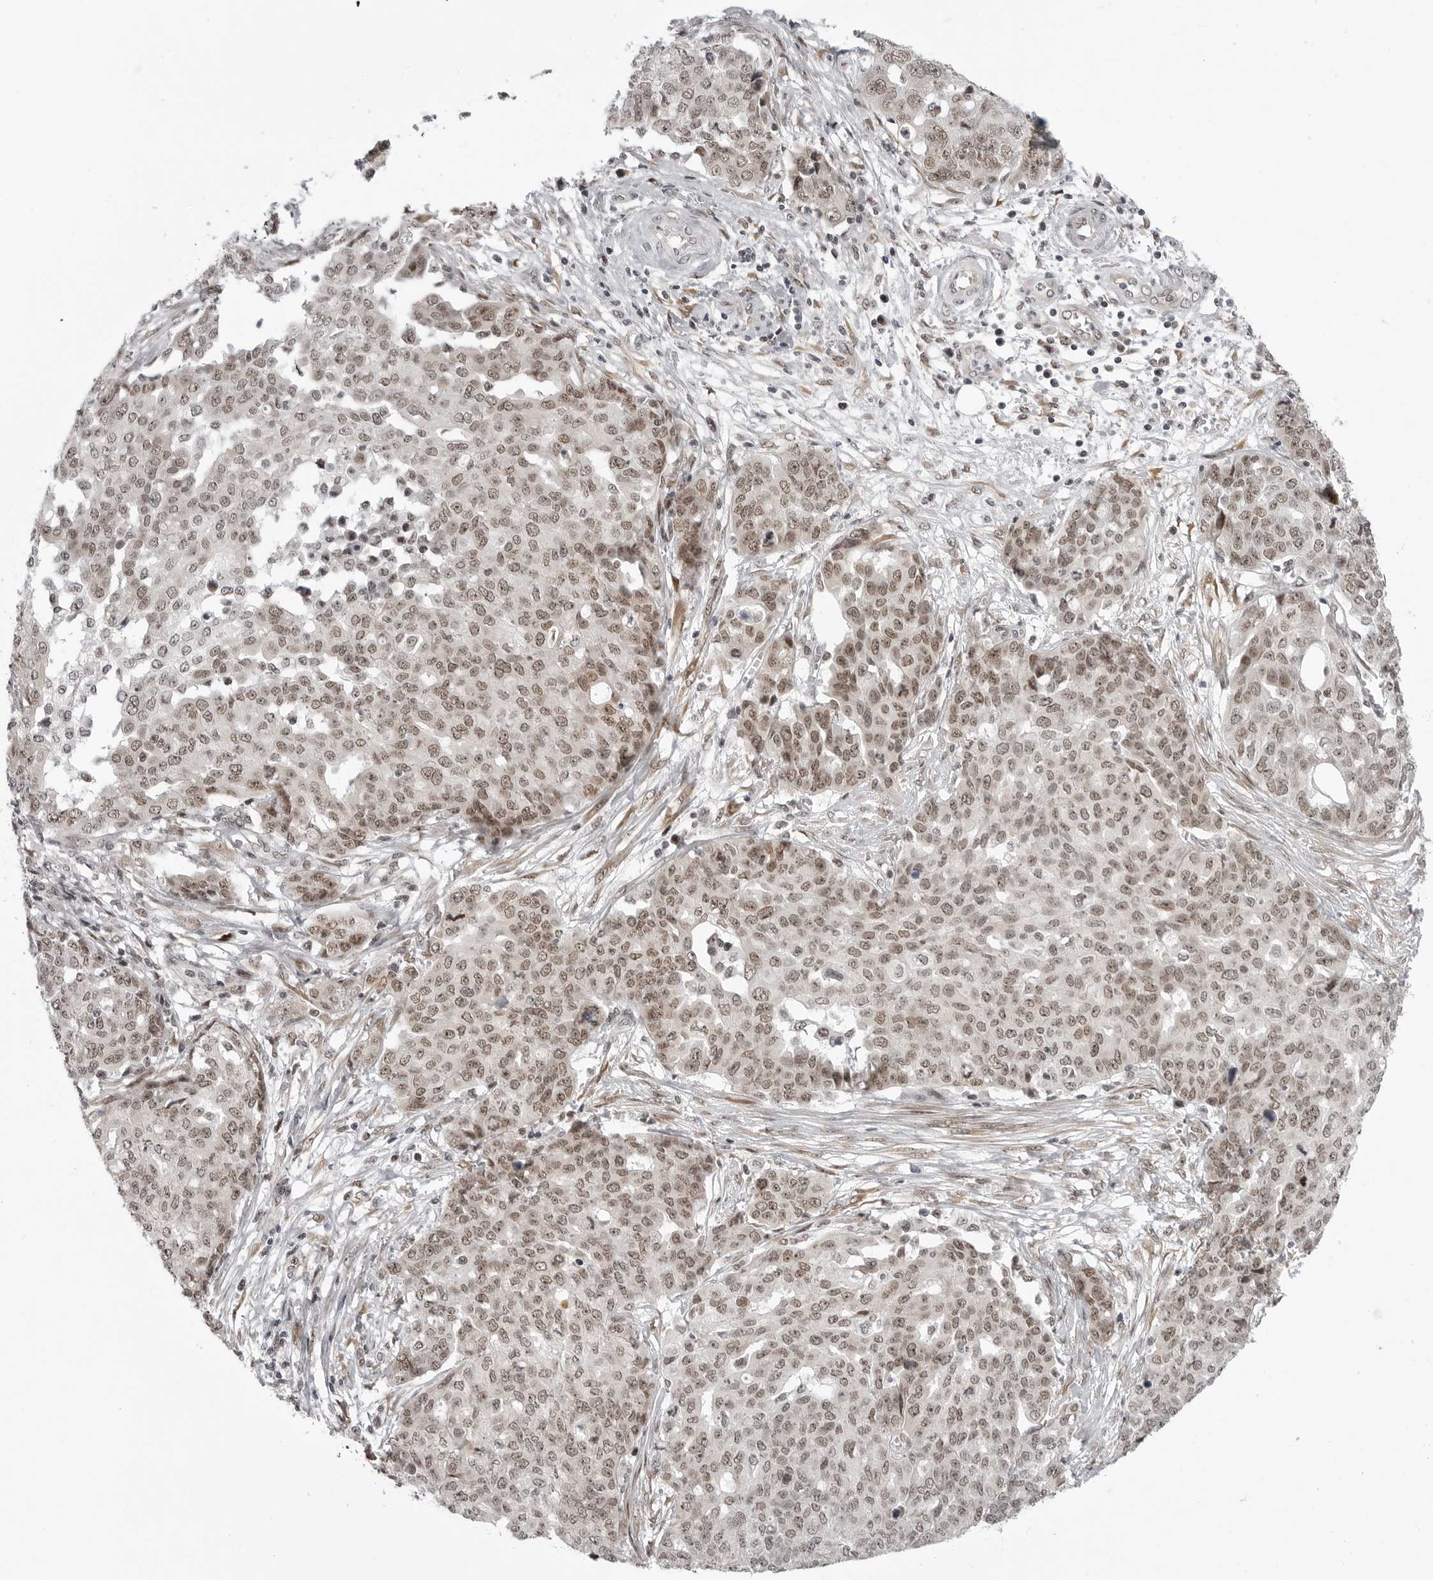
{"staining": {"intensity": "moderate", "quantity": ">75%", "location": "nuclear"}, "tissue": "ovarian cancer", "cell_type": "Tumor cells", "image_type": "cancer", "snomed": [{"axis": "morphology", "description": "Cystadenocarcinoma, serous, NOS"}, {"axis": "topography", "description": "Soft tissue"}, {"axis": "topography", "description": "Ovary"}], "caption": "Ovarian cancer stained with a brown dye shows moderate nuclear positive staining in approximately >75% of tumor cells.", "gene": "PRDM10", "patient": {"sex": "female", "age": 57}}